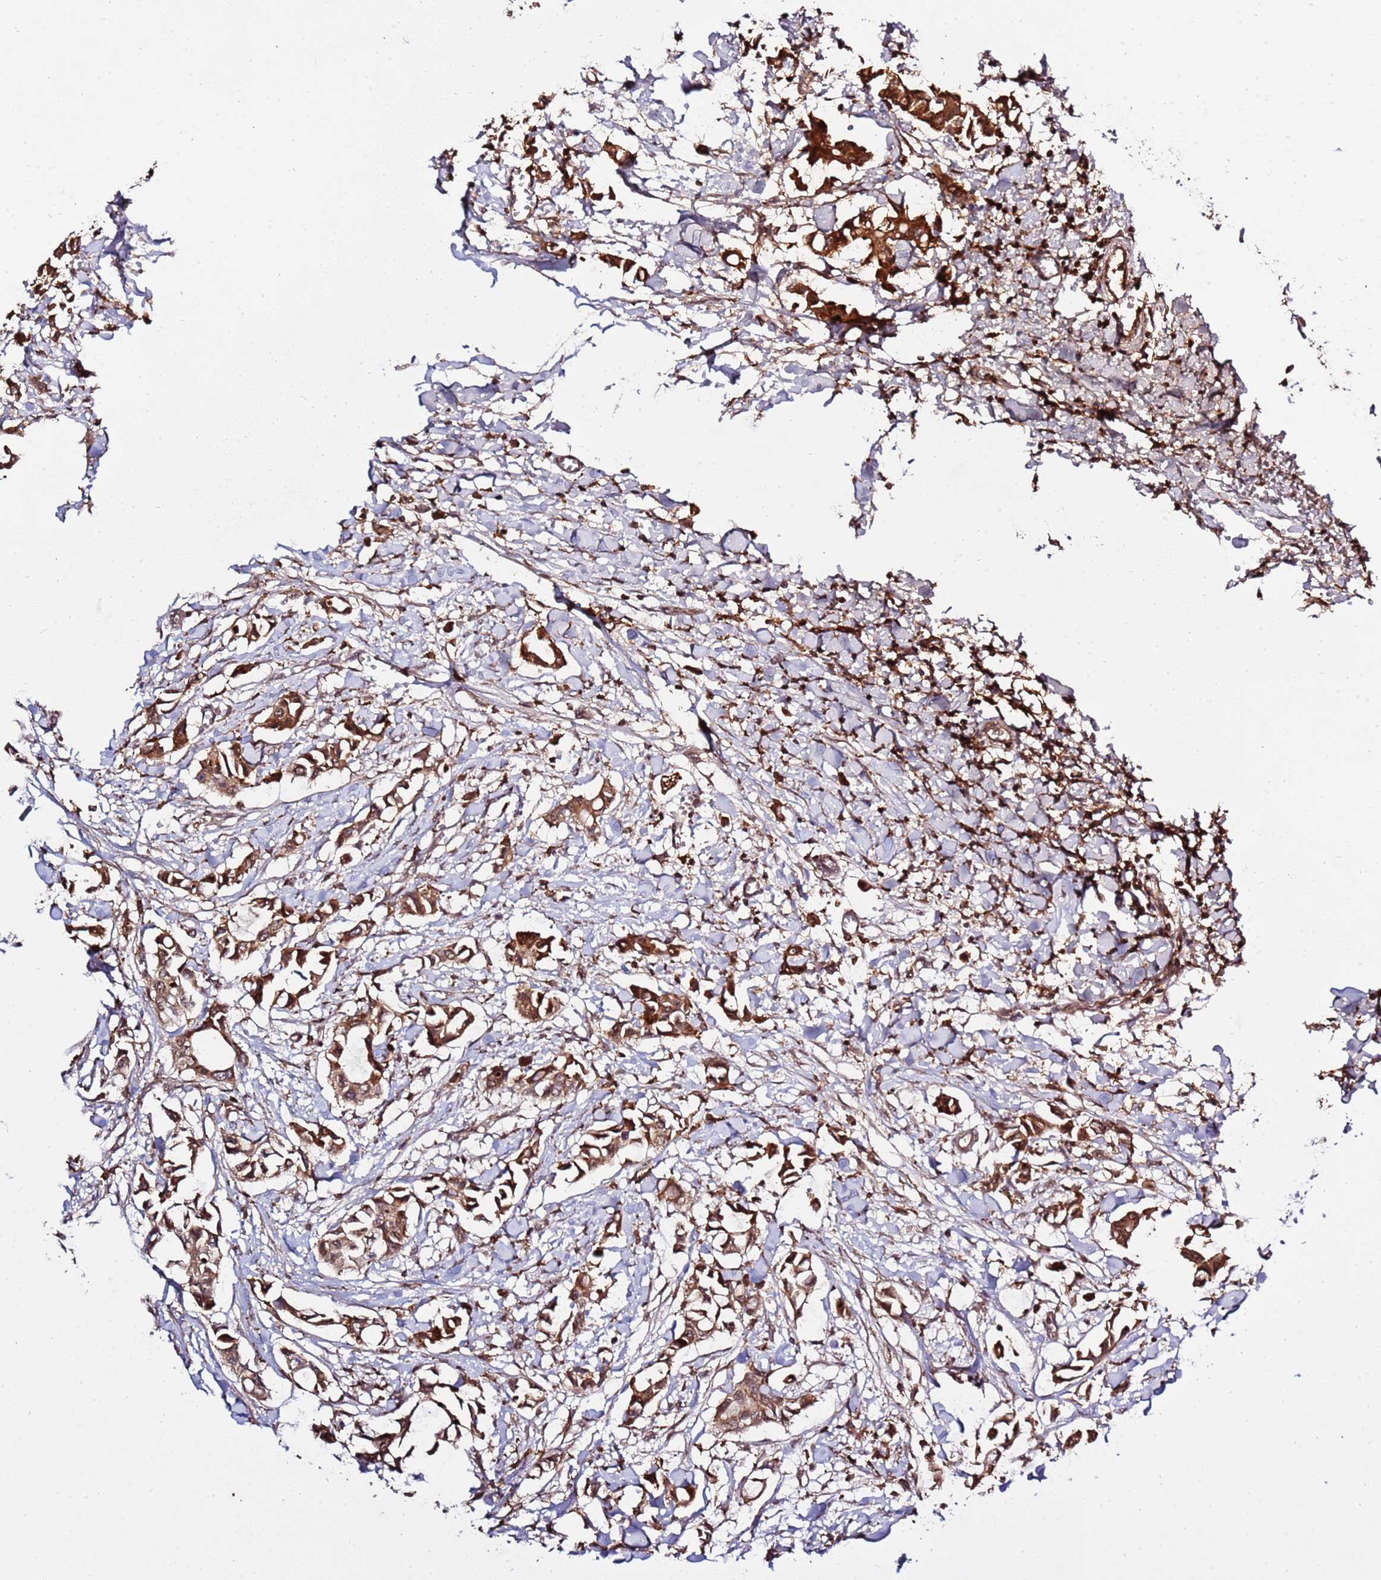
{"staining": {"intensity": "strong", "quantity": ">75%", "location": "cytoplasmic/membranous,nuclear"}, "tissue": "breast cancer", "cell_type": "Tumor cells", "image_type": "cancer", "snomed": [{"axis": "morphology", "description": "Duct carcinoma"}, {"axis": "topography", "description": "Breast"}], "caption": "Immunohistochemistry (IHC) image of neoplastic tissue: breast invasive ductal carcinoma stained using immunohistochemistry (IHC) demonstrates high levels of strong protein expression localized specifically in the cytoplasmic/membranous and nuclear of tumor cells, appearing as a cytoplasmic/membranous and nuclear brown color.", "gene": "ZNF624", "patient": {"sex": "female", "age": 41}}